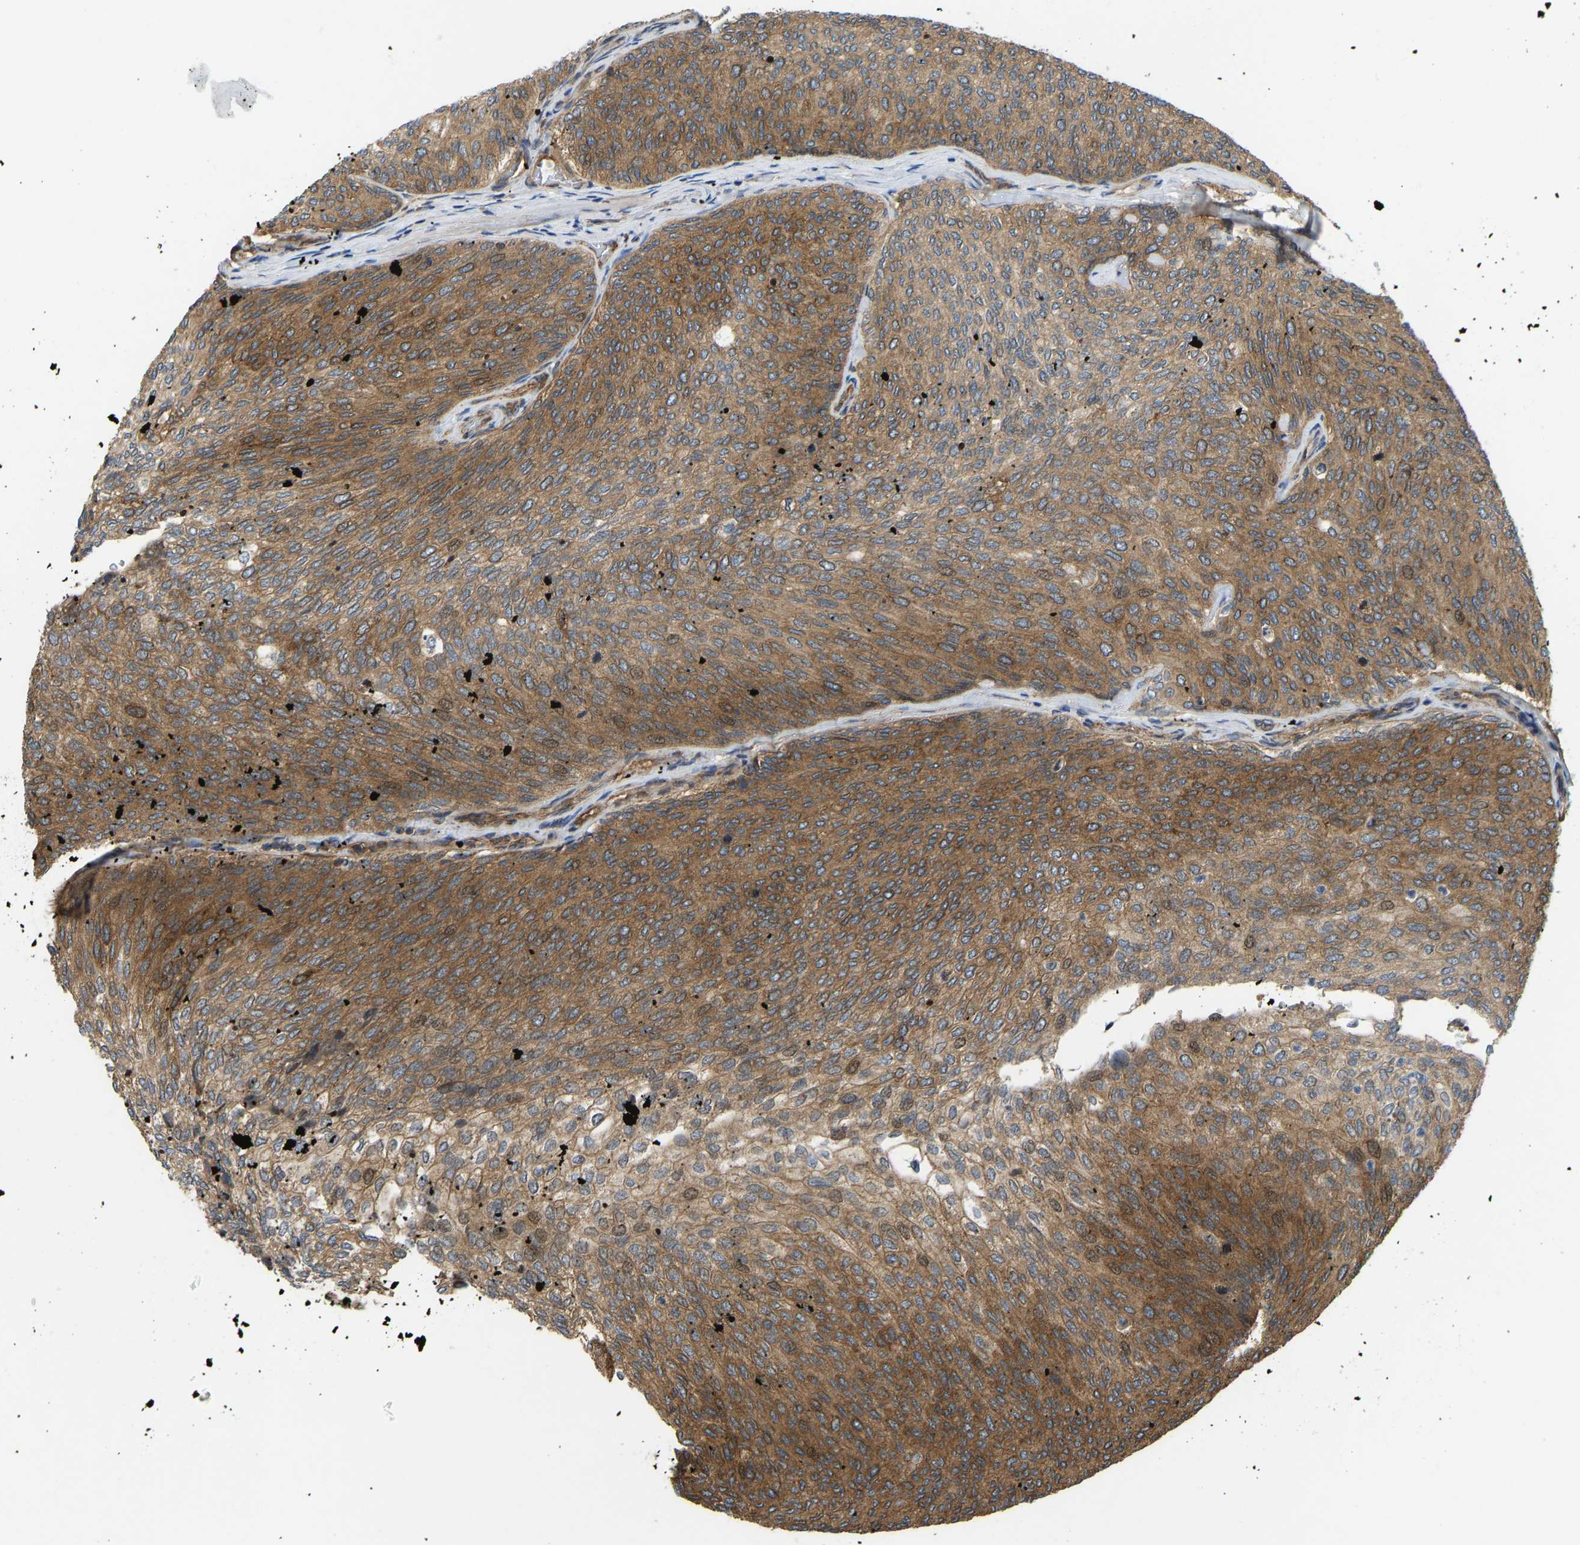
{"staining": {"intensity": "moderate", "quantity": ">75%", "location": "cytoplasmic/membranous"}, "tissue": "urothelial cancer", "cell_type": "Tumor cells", "image_type": "cancer", "snomed": [{"axis": "morphology", "description": "Urothelial carcinoma, Low grade"}, {"axis": "topography", "description": "Urinary bladder"}], "caption": "Moderate cytoplasmic/membranous staining for a protein is present in approximately >75% of tumor cells of urothelial cancer using immunohistochemistry (IHC).", "gene": "RASGRF2", "patient": {"sex": "female", "age": 79}}